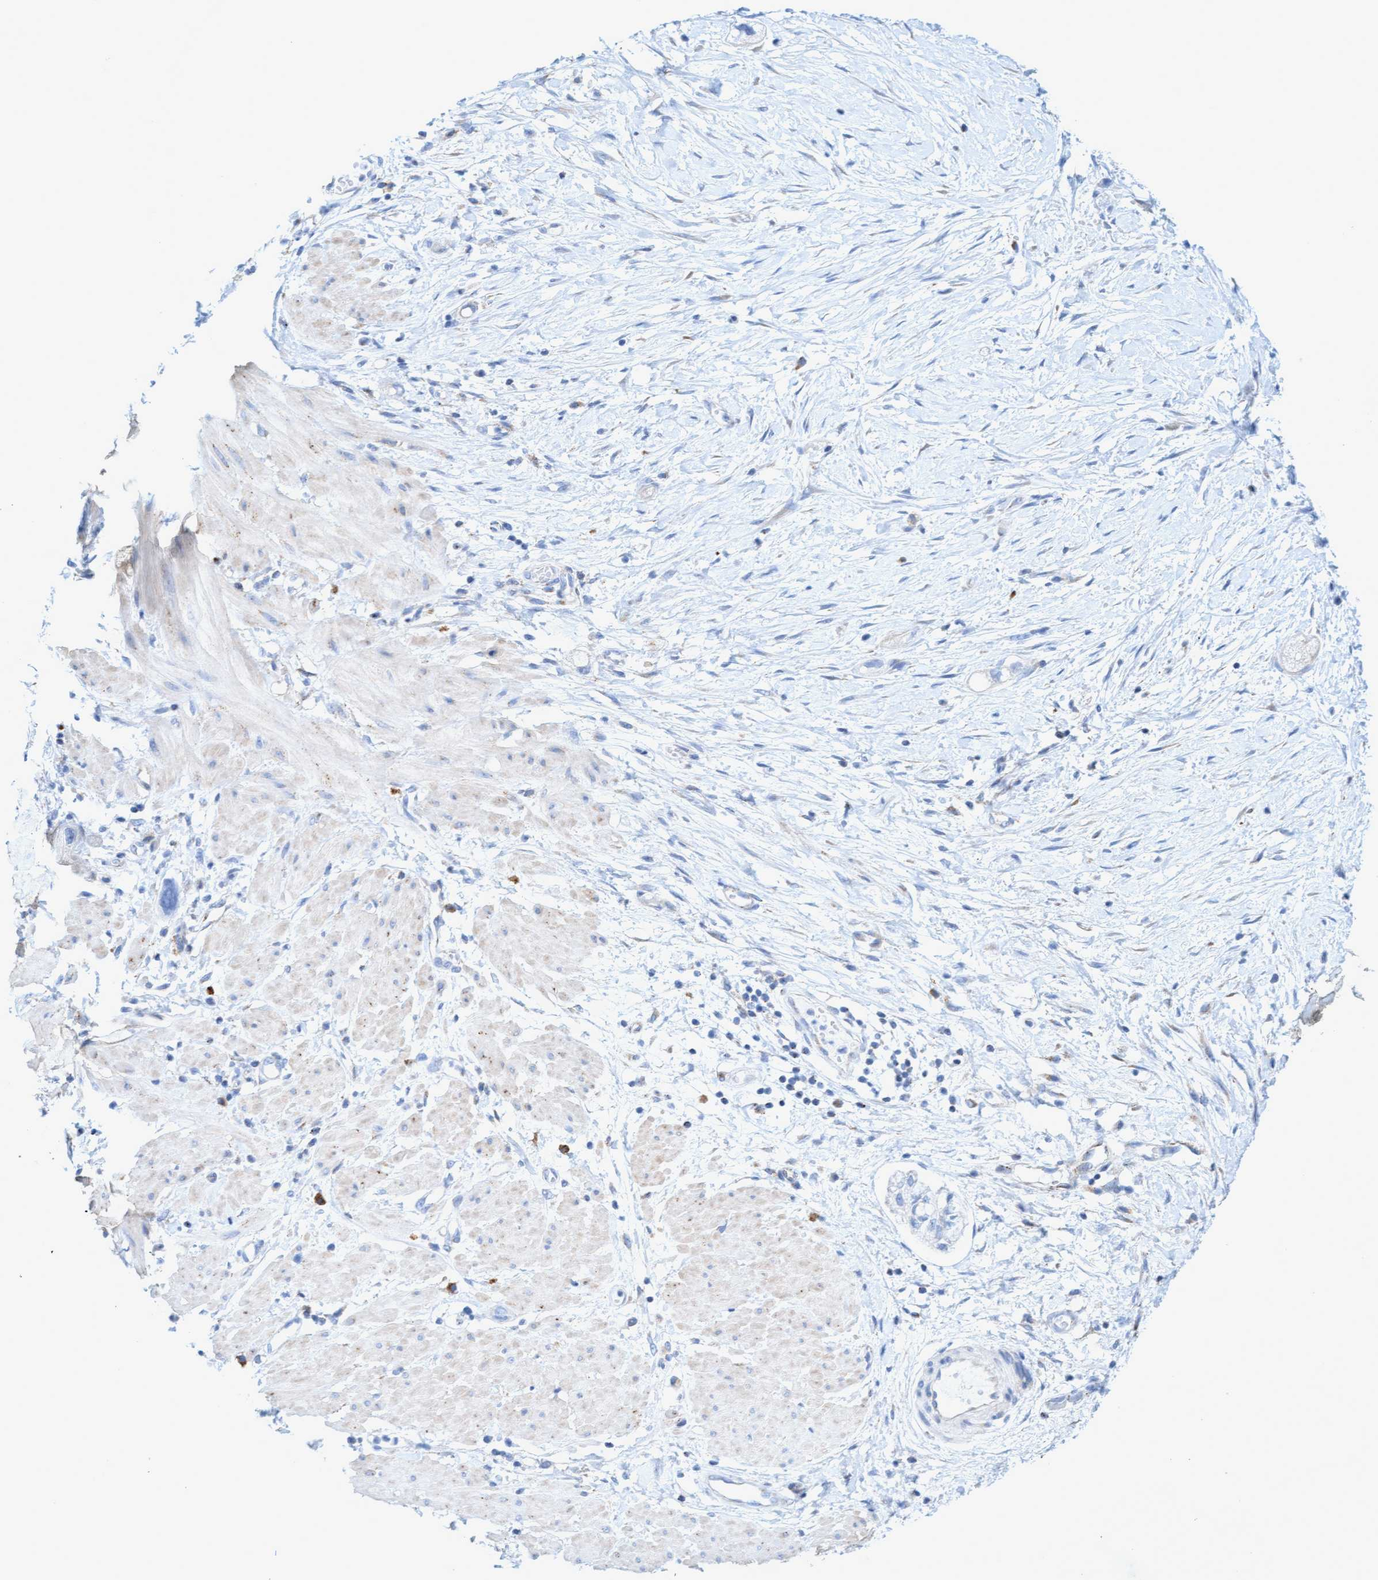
{"staining": {"intensity": "negative", "quantity": "none", "location": "none"}, "tissue": "stomach cancer", "cell_type": "Tumor cells", "image_type": "cancer", "snomed": [{"axis": "morphology", "description": "Adenocarcinoma, NOS"}, {"axis": "topography", "description": "Stomach"}, {"axis": "topography", "description": "Stomach, lower"}], "caption": "An immunohistochemistry (IHC) image of stomach cancer is shown. There is no staining in tumor cells of stomach cancer. (Stains: DAB IHC with hematoxylin counter stain, Microscopy: brightfield microscopy at high magnification).", "gene": "SGSH", "patient": {"sex": "female", "age": 48}}